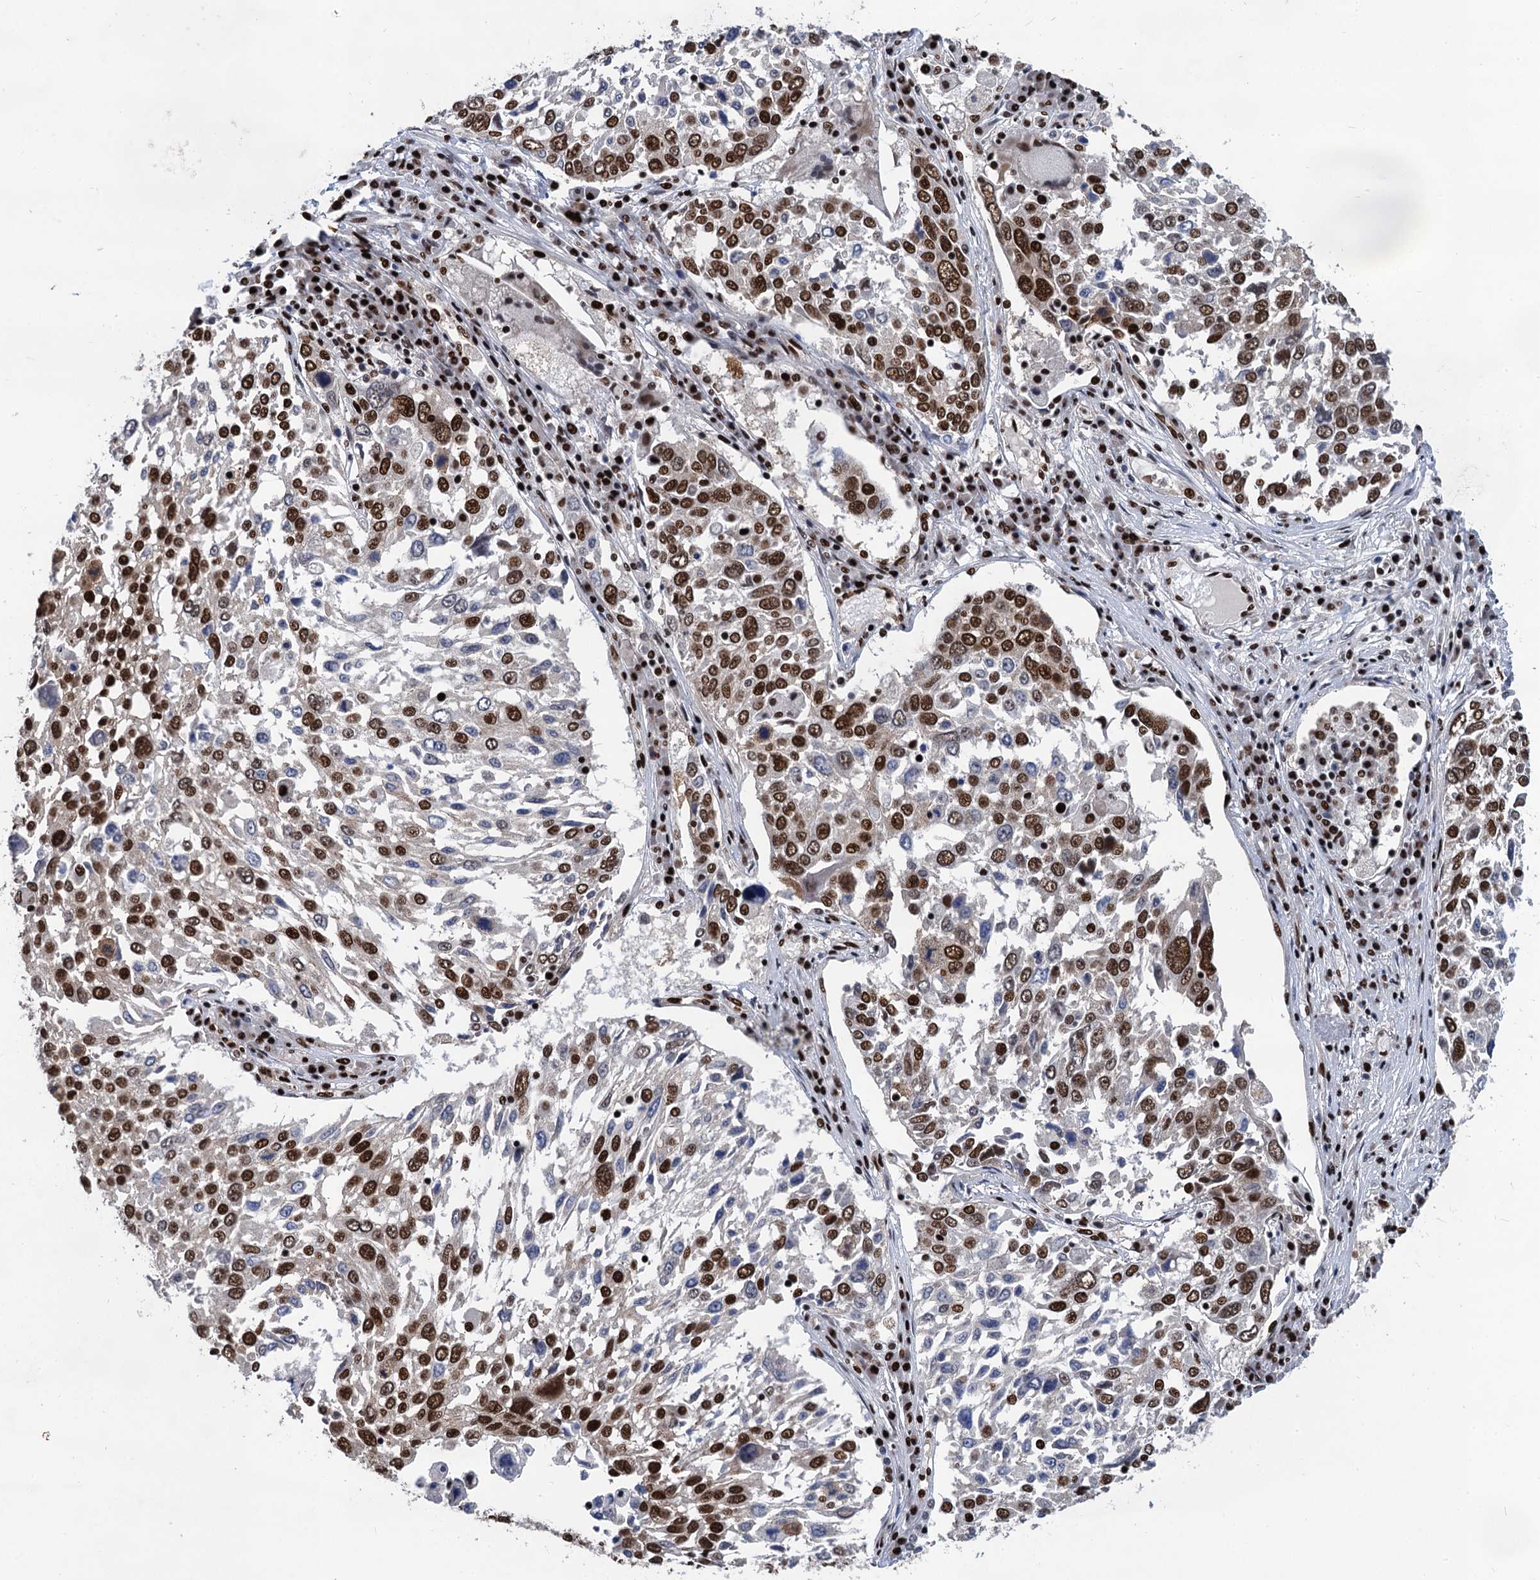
{"staining": {"intensity": "strong", "quantity": ">75%", "location": "nuclear"}, "tissue": "lung cancer", "cell_type": "Tumor cells", "image_type": "cancer", "snomed": [{"axis": "morphology", "description": "Squamous cell carcinoma, NOS"}, {"axis": "topography", "description": "Lung"}], "caption": "About >75% of tumor cells in human lung cancer exhibit strong nuclear protein positivity as visualized by brown immunohistochemical staining.", "gene": "PPP4R1", "patient": {"sex": "male", "age": 65}}